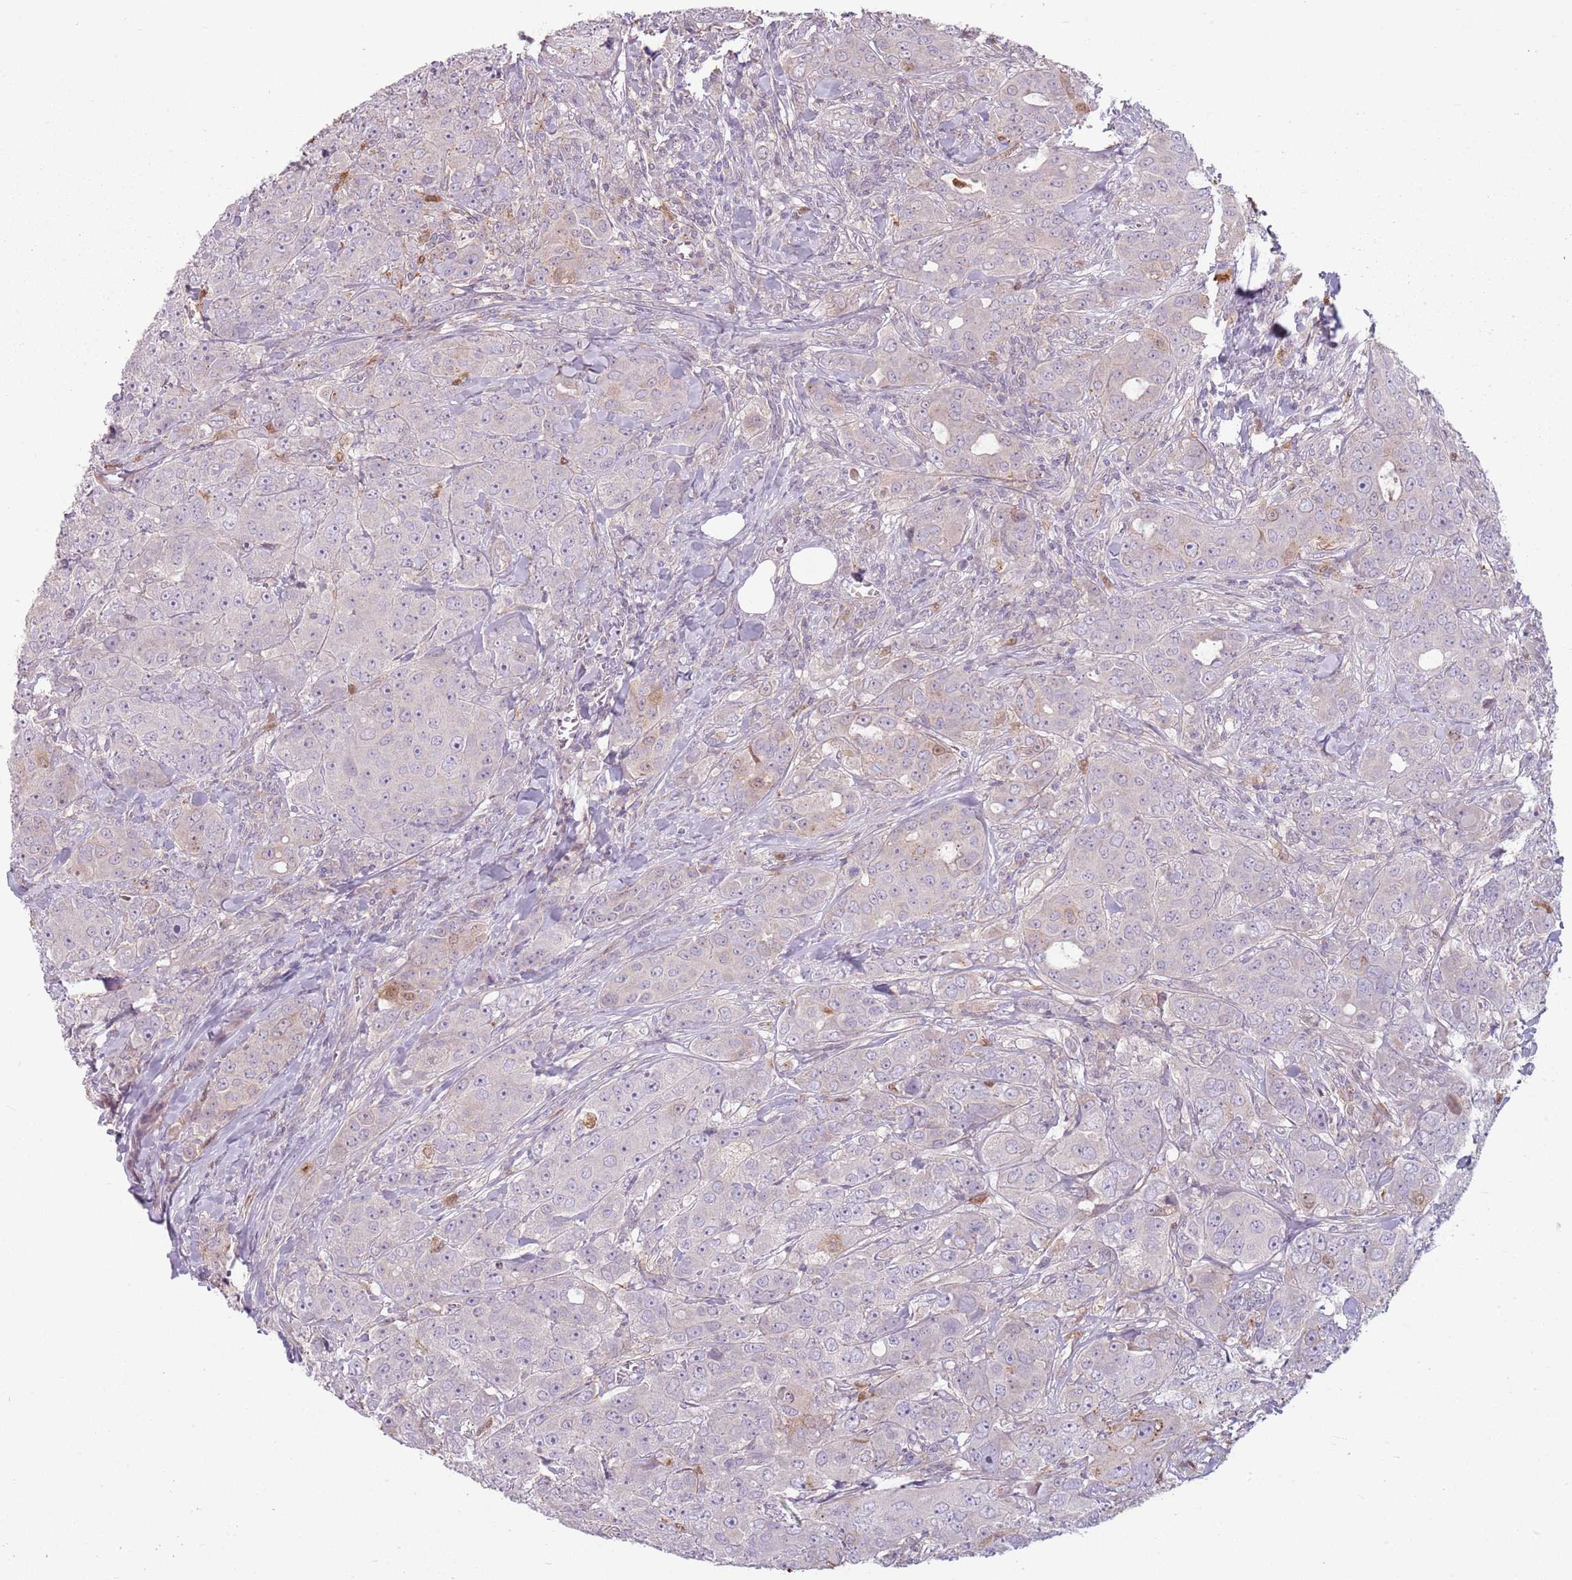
{"staining": {"intensity": "negative", "quantity": "none", "location": "none"}, "tissue": "breast cancer", "cell_type": "Tumor cells", "image_type": "cancer", "snomed": [{"axis": "morphology", "description": "Duct carcinoma"}, {"axis": "topography", "description": "Breast"}], "caption": "Tumor cells are negative for brown protein staining in breast cancer (invasive ductal carcinoma).", "gene": "SPAG4", "patient": {"sex": "female", "age": 43}}